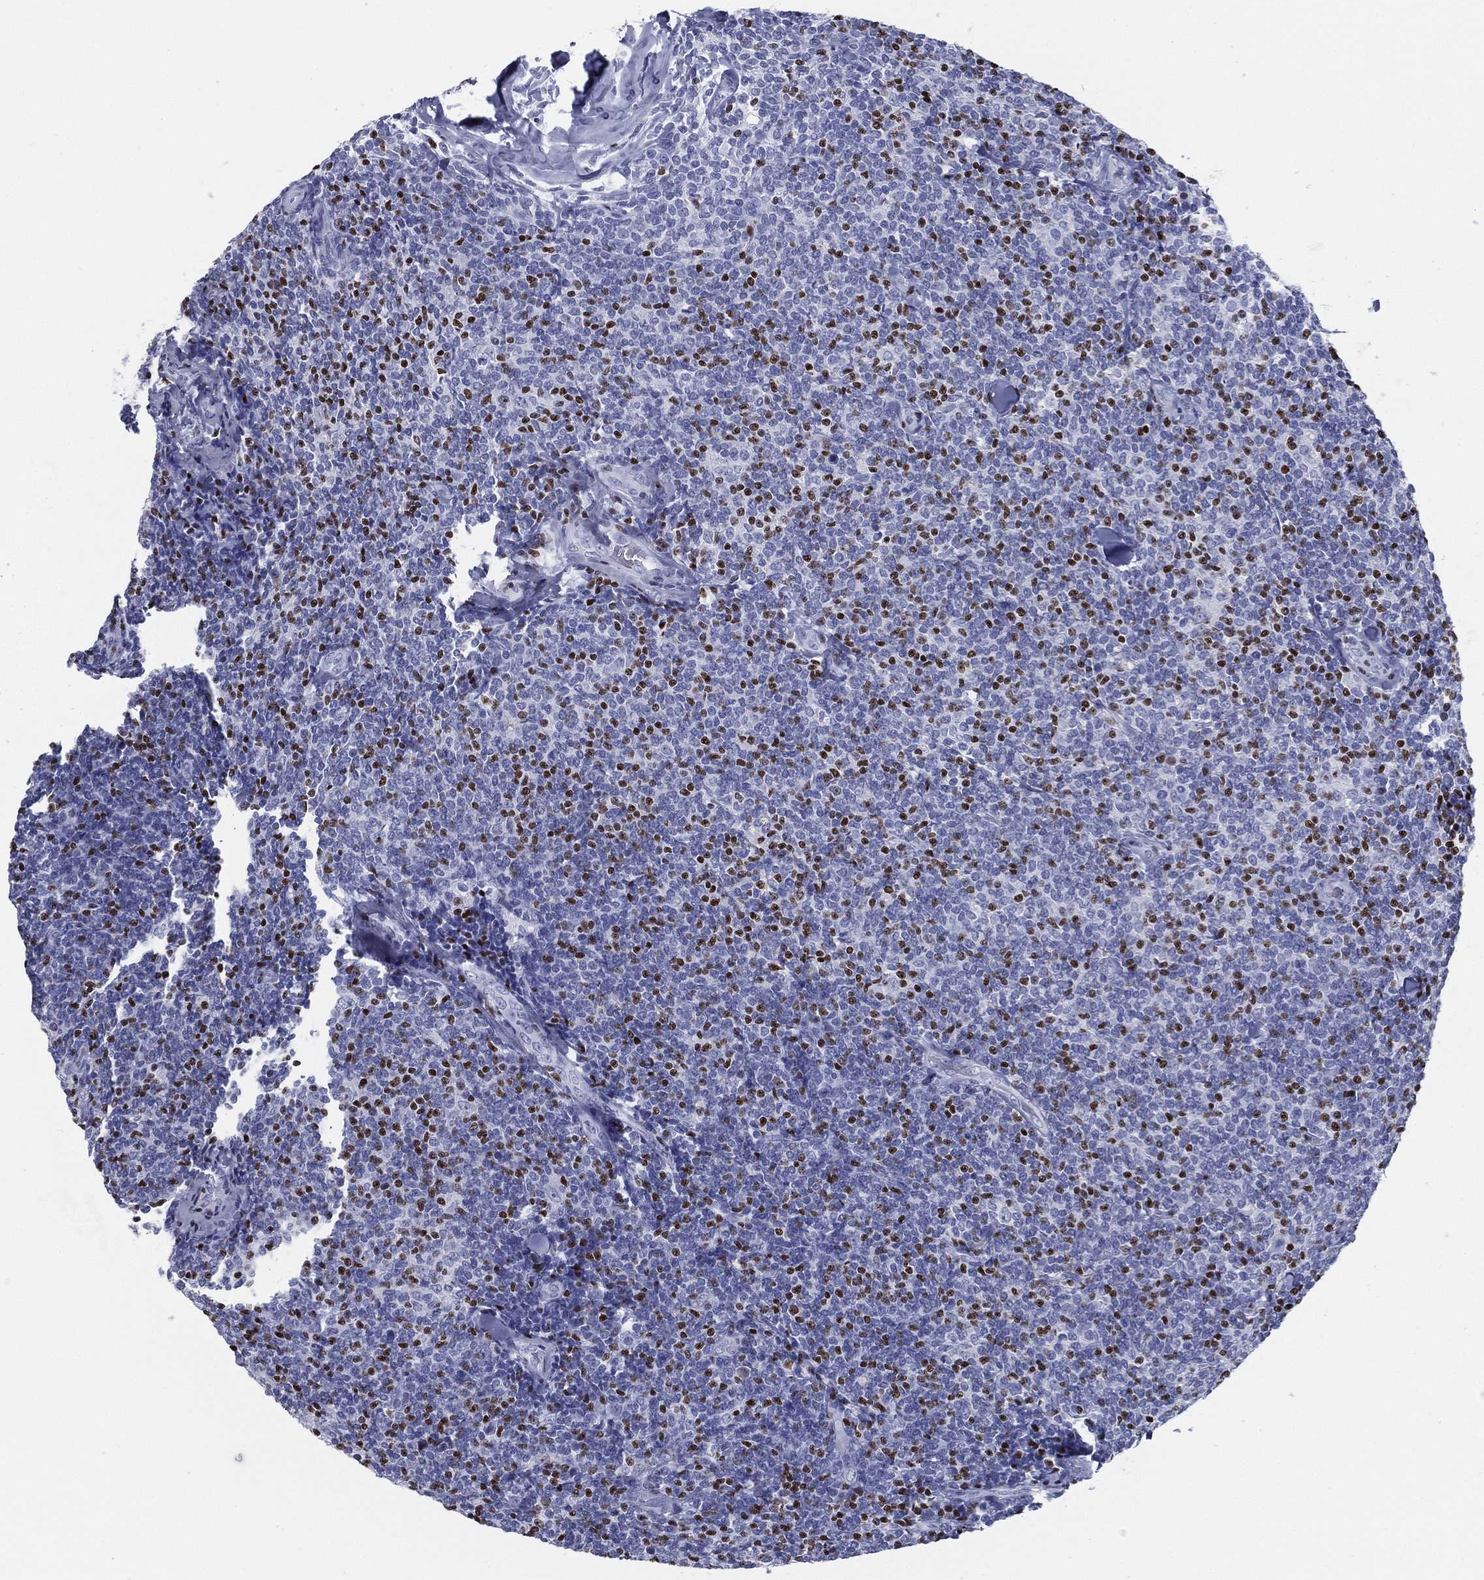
{"staining": {"intensity": "strong", "quantity": "<25%", "location": "nuclear"}, "tissue": "lymphoma", "cell_type": "Tumor cells", "image_type": "cancer", "snomed": [{"axis": "morphology", "description": "Malignant lymphoma, non-Hodgkin's type, Low grade"}, {"axis": "topography", "description": "Lymph node"}], "caption": "The immunohistochemical stain highlights strong nuclear staining in tumor cells of lymphoma tissue. (Stains: DAB (3,3'-diaminobenzidine) in brown, nuclei in blue, Microscopy: brightfield microscopy at high magnification).", "gene": "PYHIN1", "patient": {"sex": "female", "age": 56}}